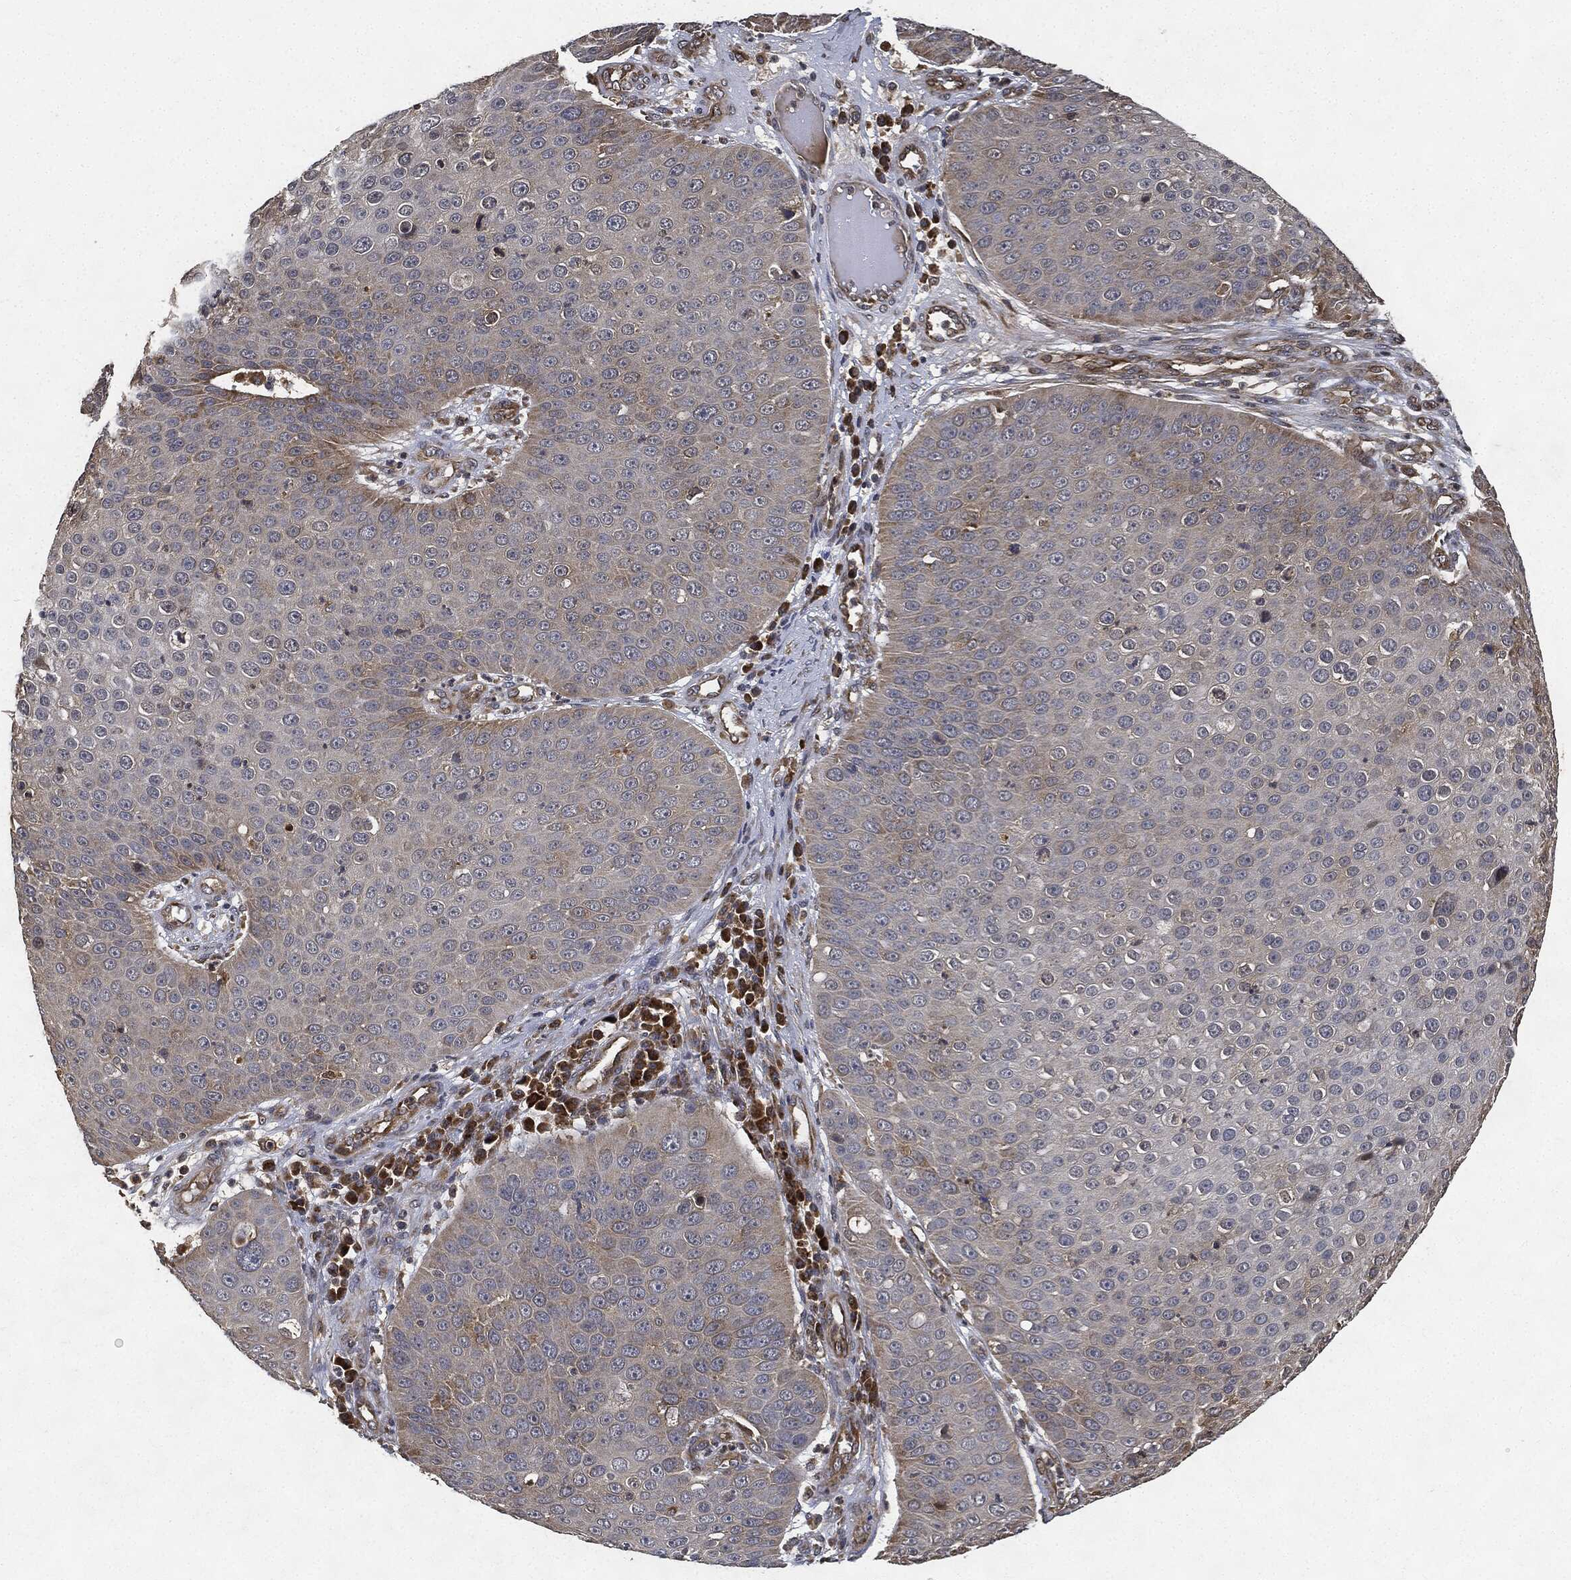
{"staining": {"intensity": "weak", "quantity": "<25%", "location": "cytoplasmic/membranous"}, "tissue": "skin cancer", "cell_type": "Tumor cells", "image_type": "cancer", "snomed": [{"axis": "morphology", "description": "Squamous cell carcinoma, NOS"}, {"axis": "topography", "description": "Skin"}], "caption": "This is an immunohistochemistry micrograph of skin cancer (squamous cell carcinoma). There is no positivity in tumor cells.", "gene": "MLST8", "patient": {"sex": "male", "age": 71}}